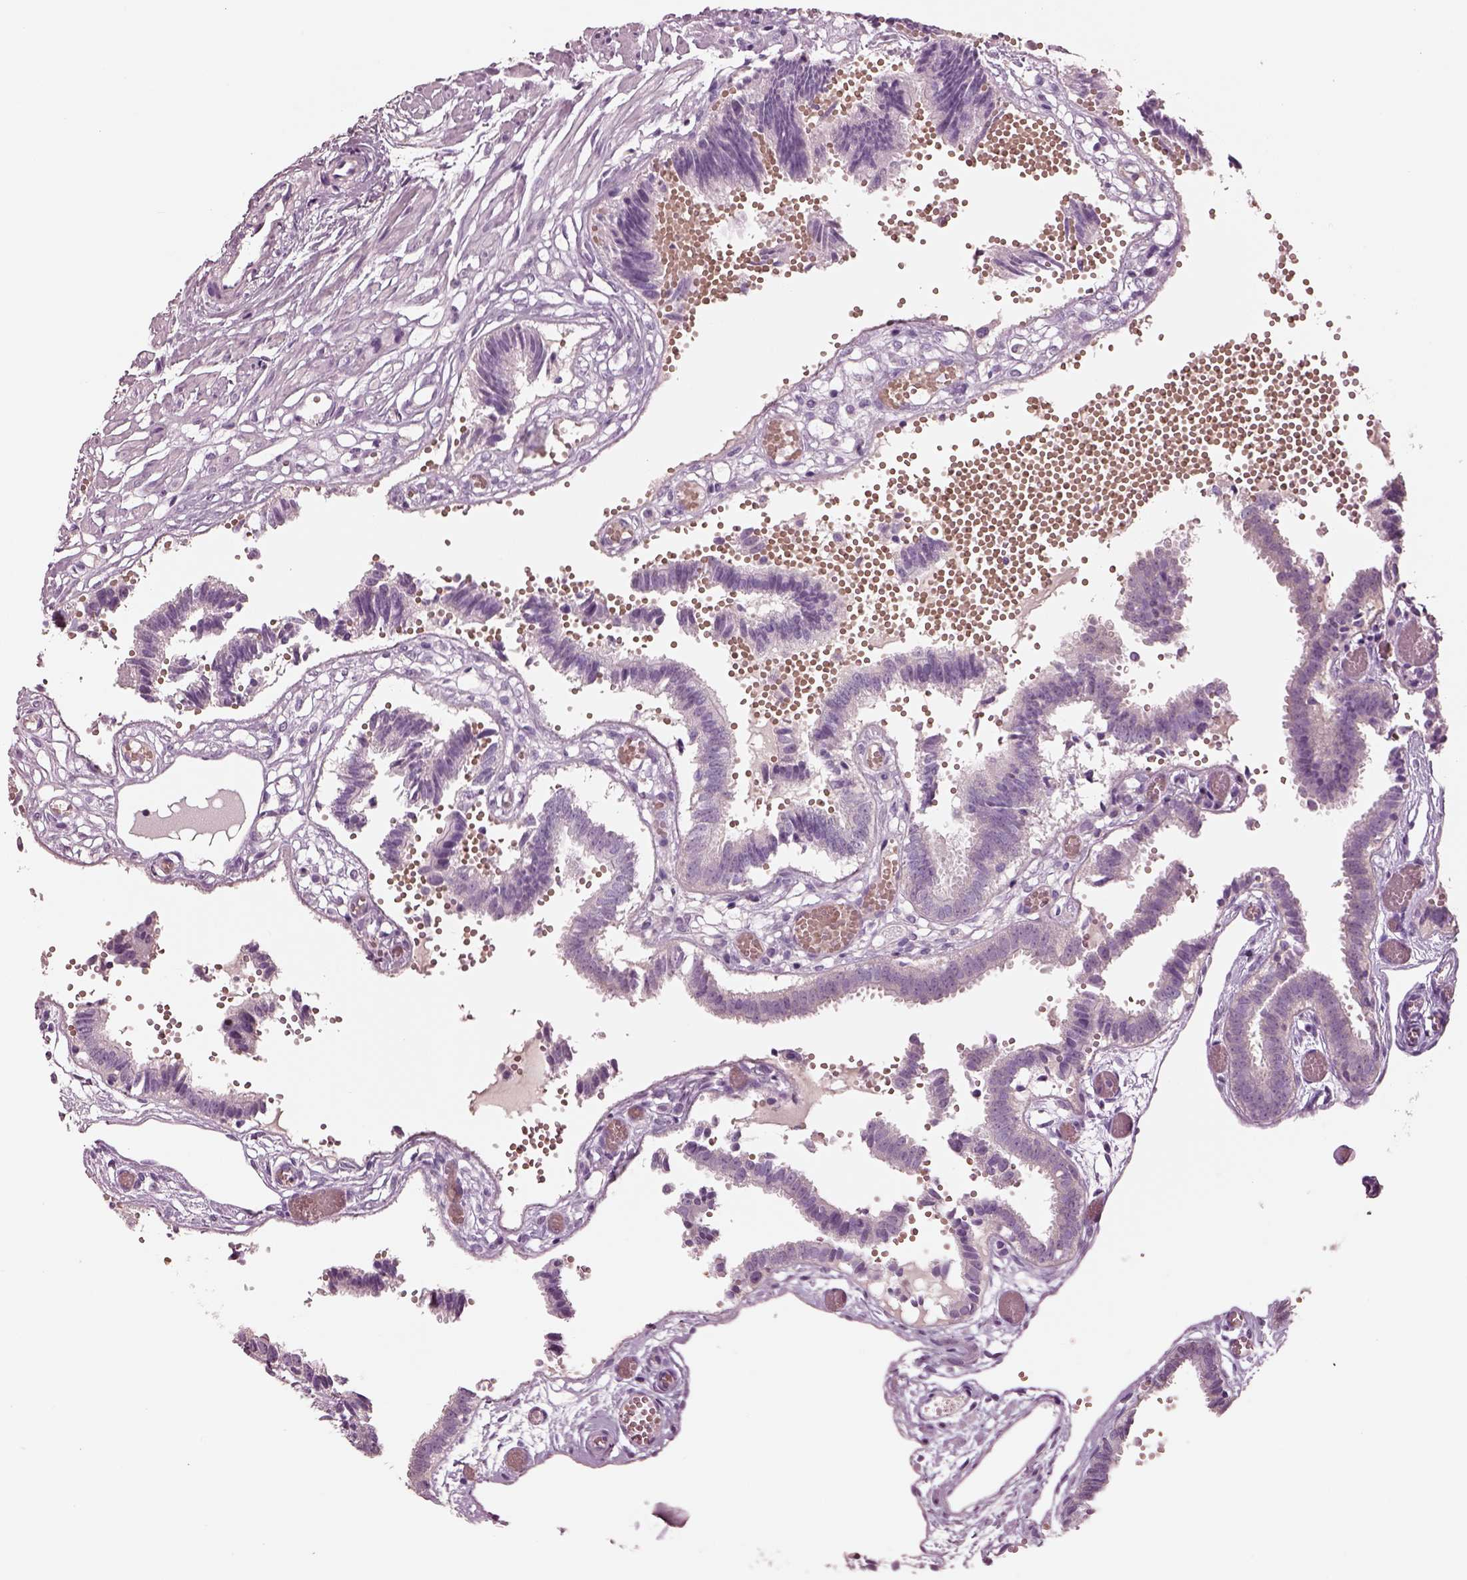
{"staining": {"intensity": "negative", "quantity": "none", "location": "none"}, "tissue": "fallopian tube", "cell_type": "Glandular cells", "image_type": "normal", "snomed": [{"axis": "morphology", "description": "Normal tissue, NOS"}, {"axis": "topography", "description": "Fallopian tube"}], "caption": "IHC photomicrograph of unremarkable fallopian tube: fallopian tube stained with DAB exhibits no significant protein staining in glandular cells.", "gene": "ELSPBP1", "patient": {"sex": "female", "age": 37}}